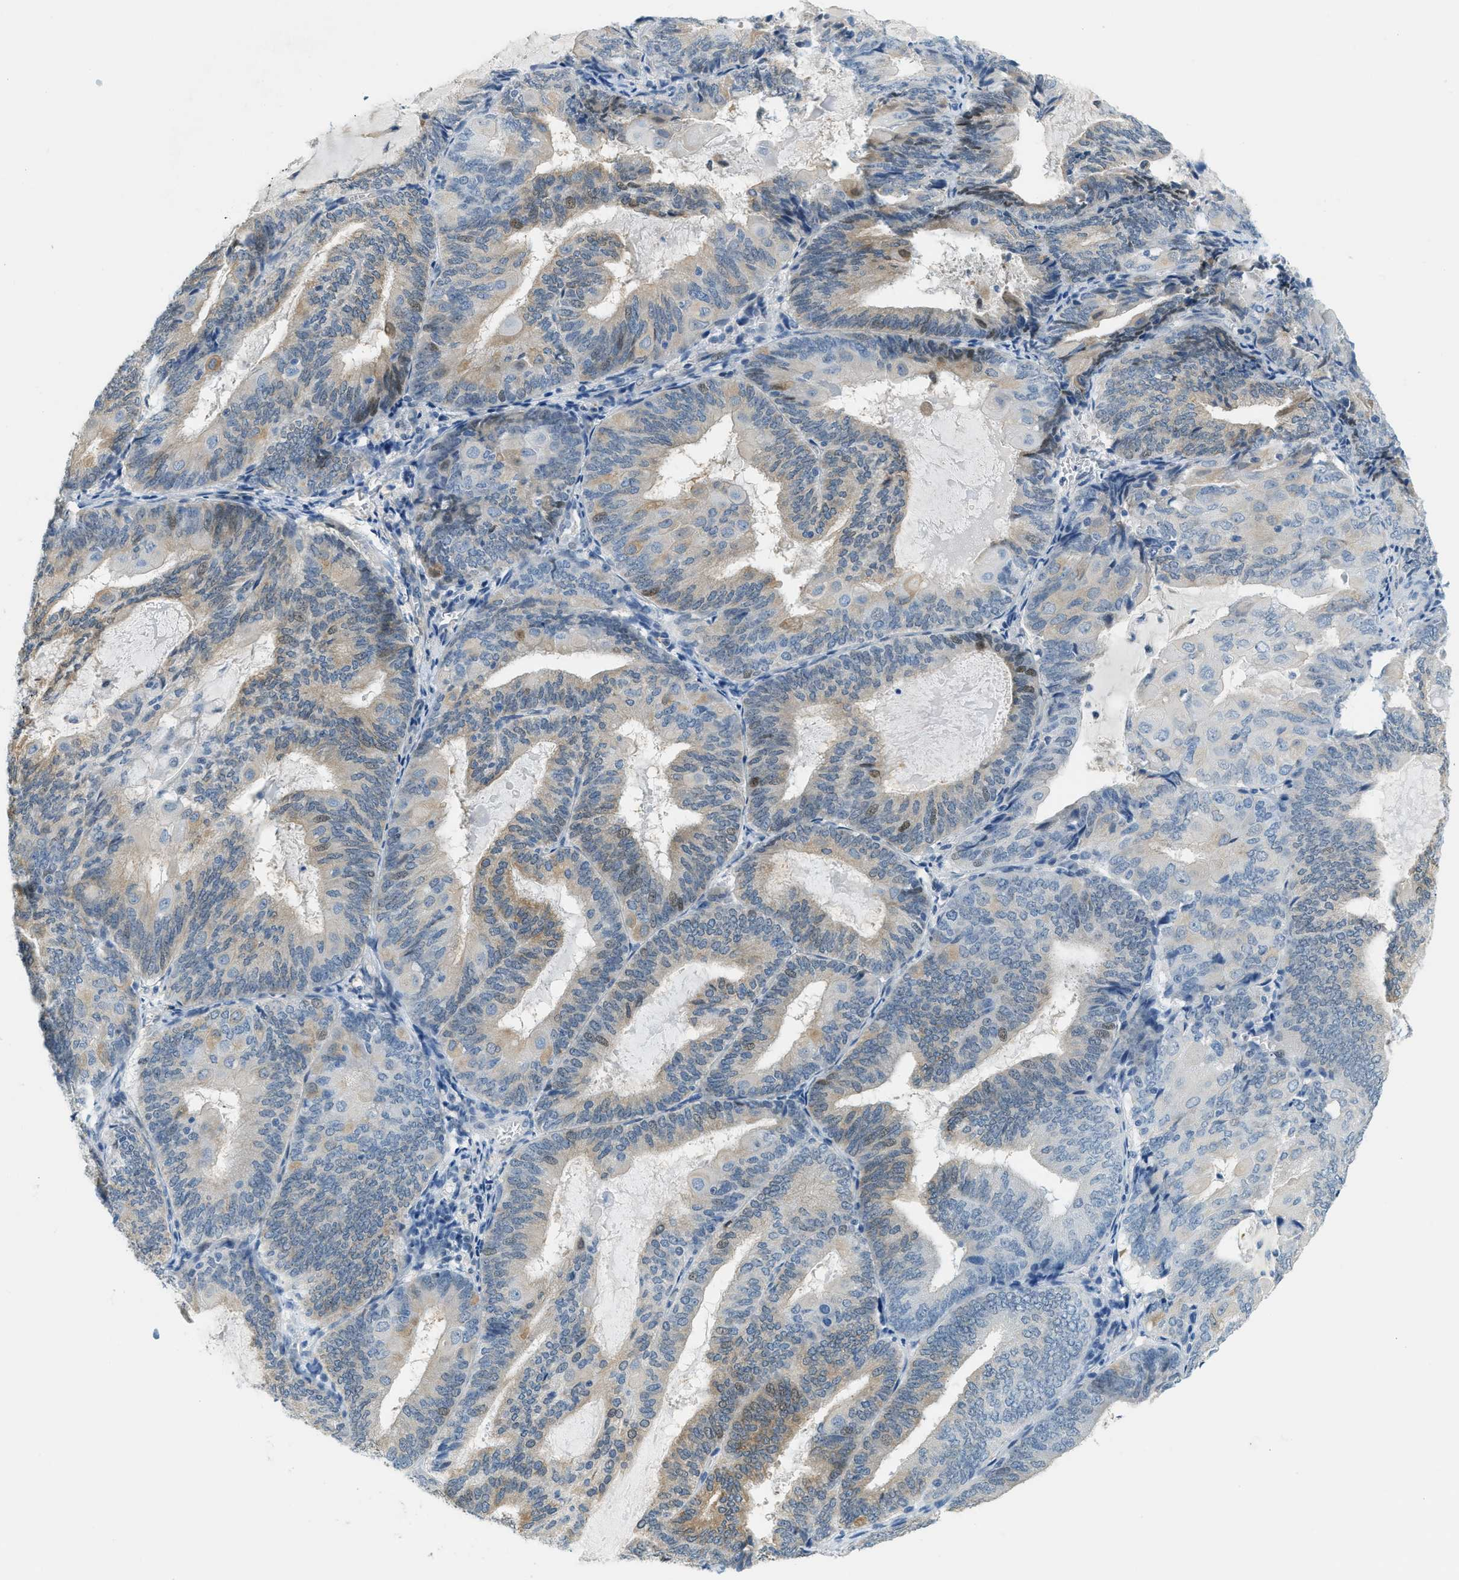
{"staining": {"intensity": "moderate", "quantity": "25%-75%", "location": "cytoplasmic/membranous"}, "tissue": "endometrial cancer", "cell_type": "Tumor cells", "image_type": "cancer", "snomed": [{"axis": "morphology", "description": "Adenocarcinoma, NOS"}, {"axis": "topography", "description": "Endometrium"}], "caption": "High-power microscopy captured an immunohistochemistry micrograph of endometrial cancer (adenocarcinoma), revealing moderate cytoplasmic/membranous positivity in about 25%-75% of tumor cells.", "gene": "CYP4X1", "patient": {"sex": "female", "age": 81}}